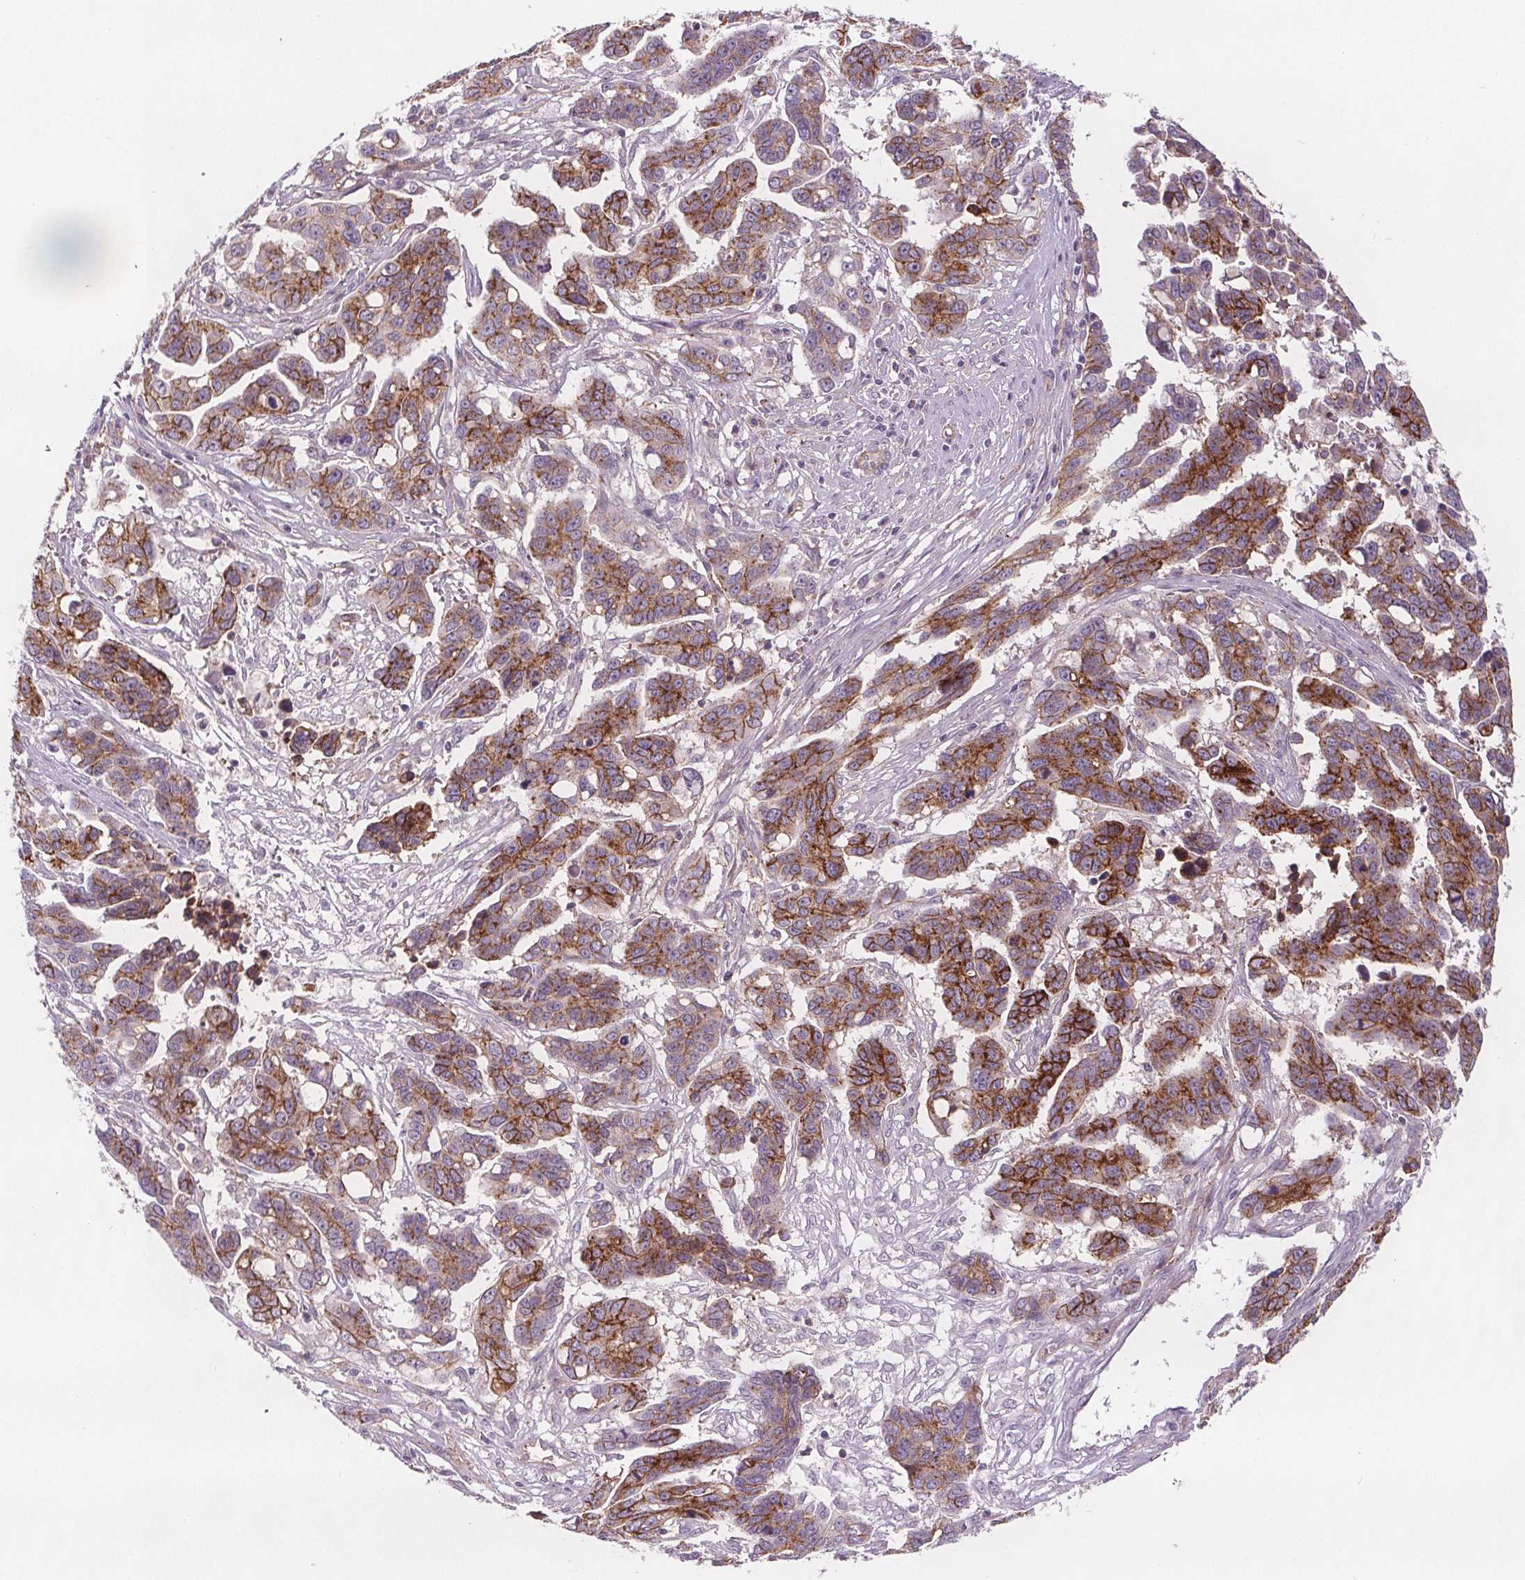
{"staining": {"intensity": "moderate", "quantity": ">75%", "location": "cytoplasmic/membranous"}, "tissue": "ovarian cancer", "cell_type": "Tumor cells", "image_type": "cancer", "snomed": [{"axis": "morphology", "description": "Carcinoma, endometroid"}, {"axis": "topography", "description": "Ovary"}], "caption": "Immunohistochemistry (DAB) staining of human endometroid carcinoma (ovarian) demonstrates moderate cytoplasmic/membranous protein expression in about >75% of tumor cells.", "gene": "ATP1A1", "patient": {"sex": "female", "age": 78}}